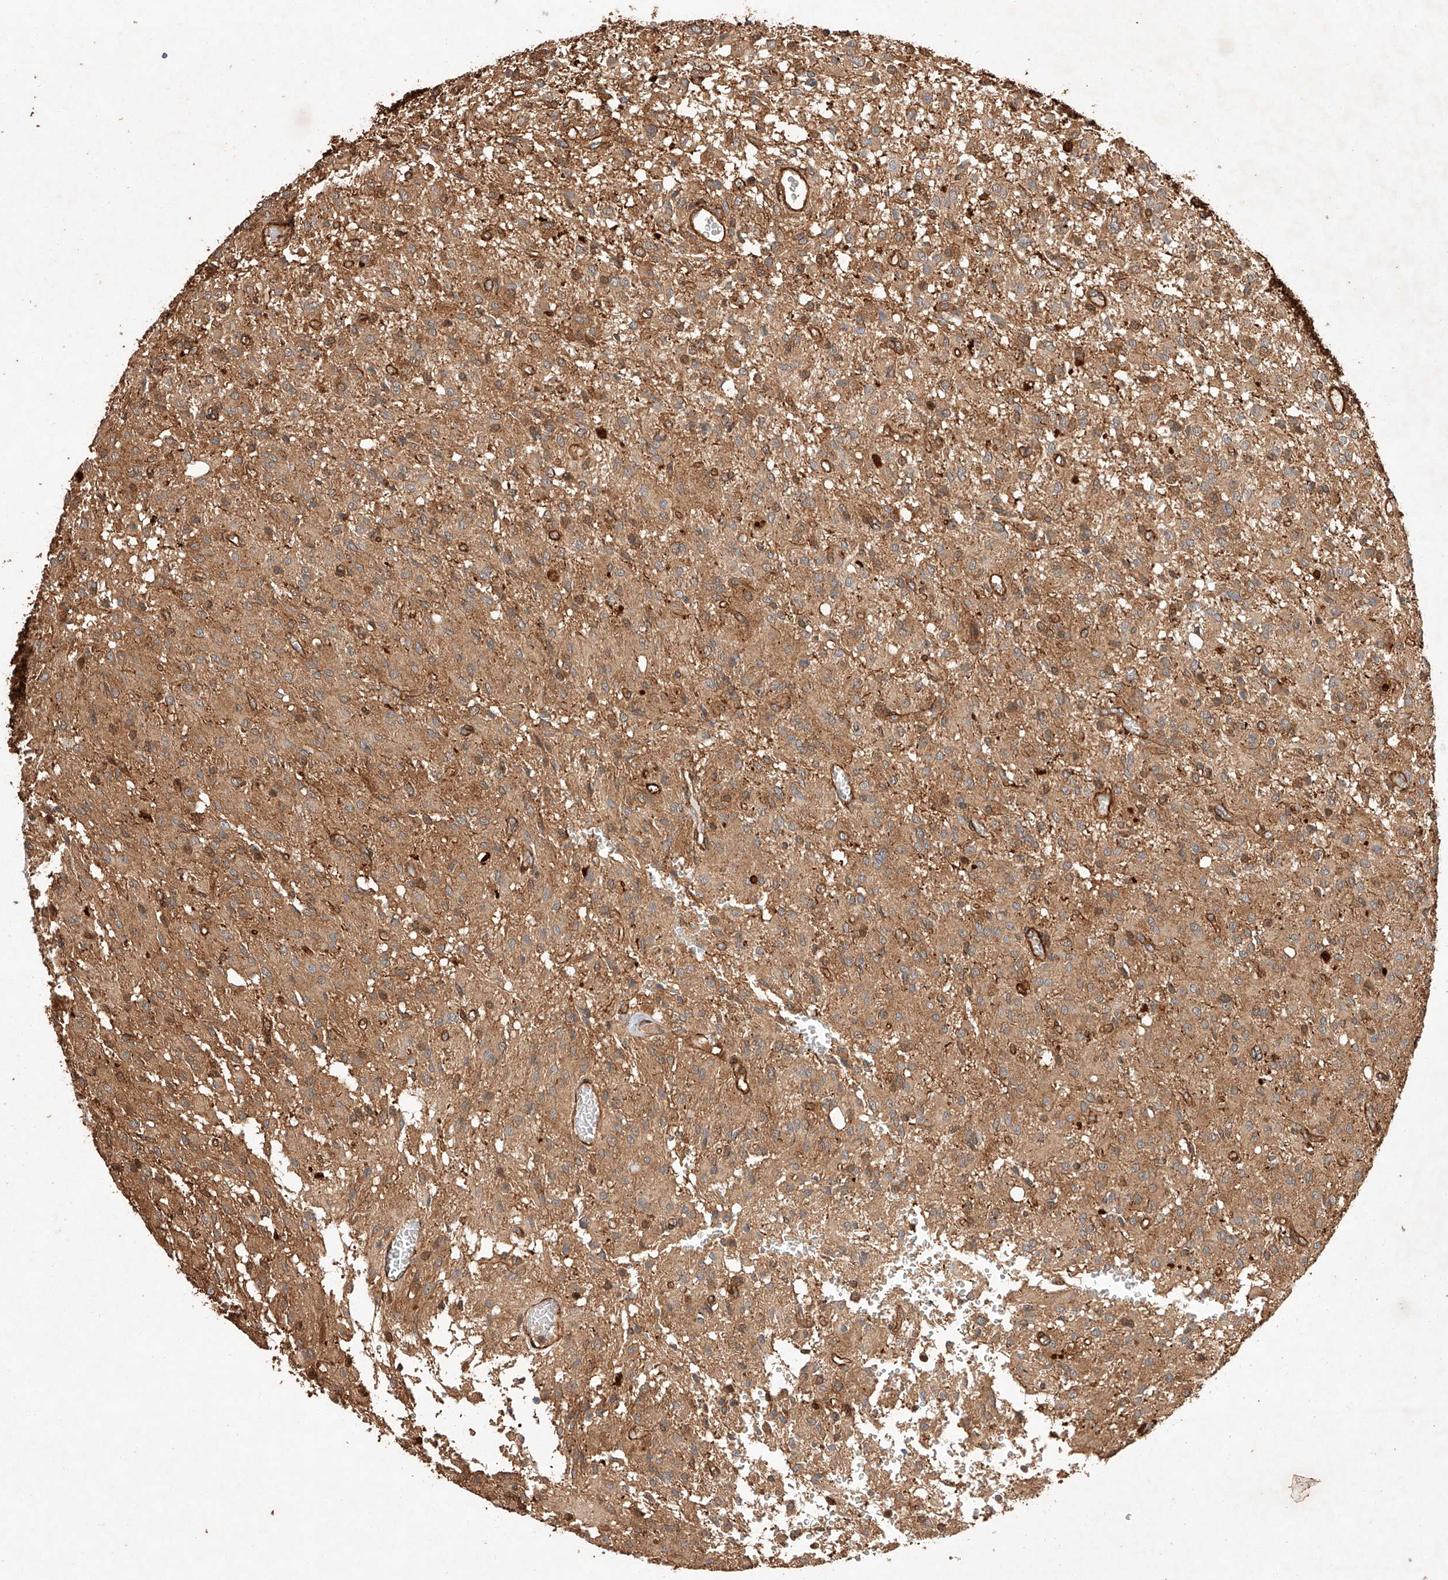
{"staining": {"intensity": "moderate", "quantity": "25%-75%", "location": "cytoplasmic/membranous"}, "tissue": "glioma", "cell_type": "Tumor cells", "image_type": "cancer", "snomed": [{"axis": "morphology", "description": "Glioma, malignant, High grade"}, {"axis": "topography", "description": "Brain"}], "caption": "Tumor cells display medium levels of moderate cytoplasmic/membranous staining in about 25%-75% of cells in human high-grade glioma (malignant). The staining was performed using DAB (3,3'-diaminobenzidine) to visualize the protein expression in brown, while the nuclei were stained in blue with hematoxylin (Magnification: 20x).", "gene": "GHDC", "patient": {"sex": "female", "age": 59}}